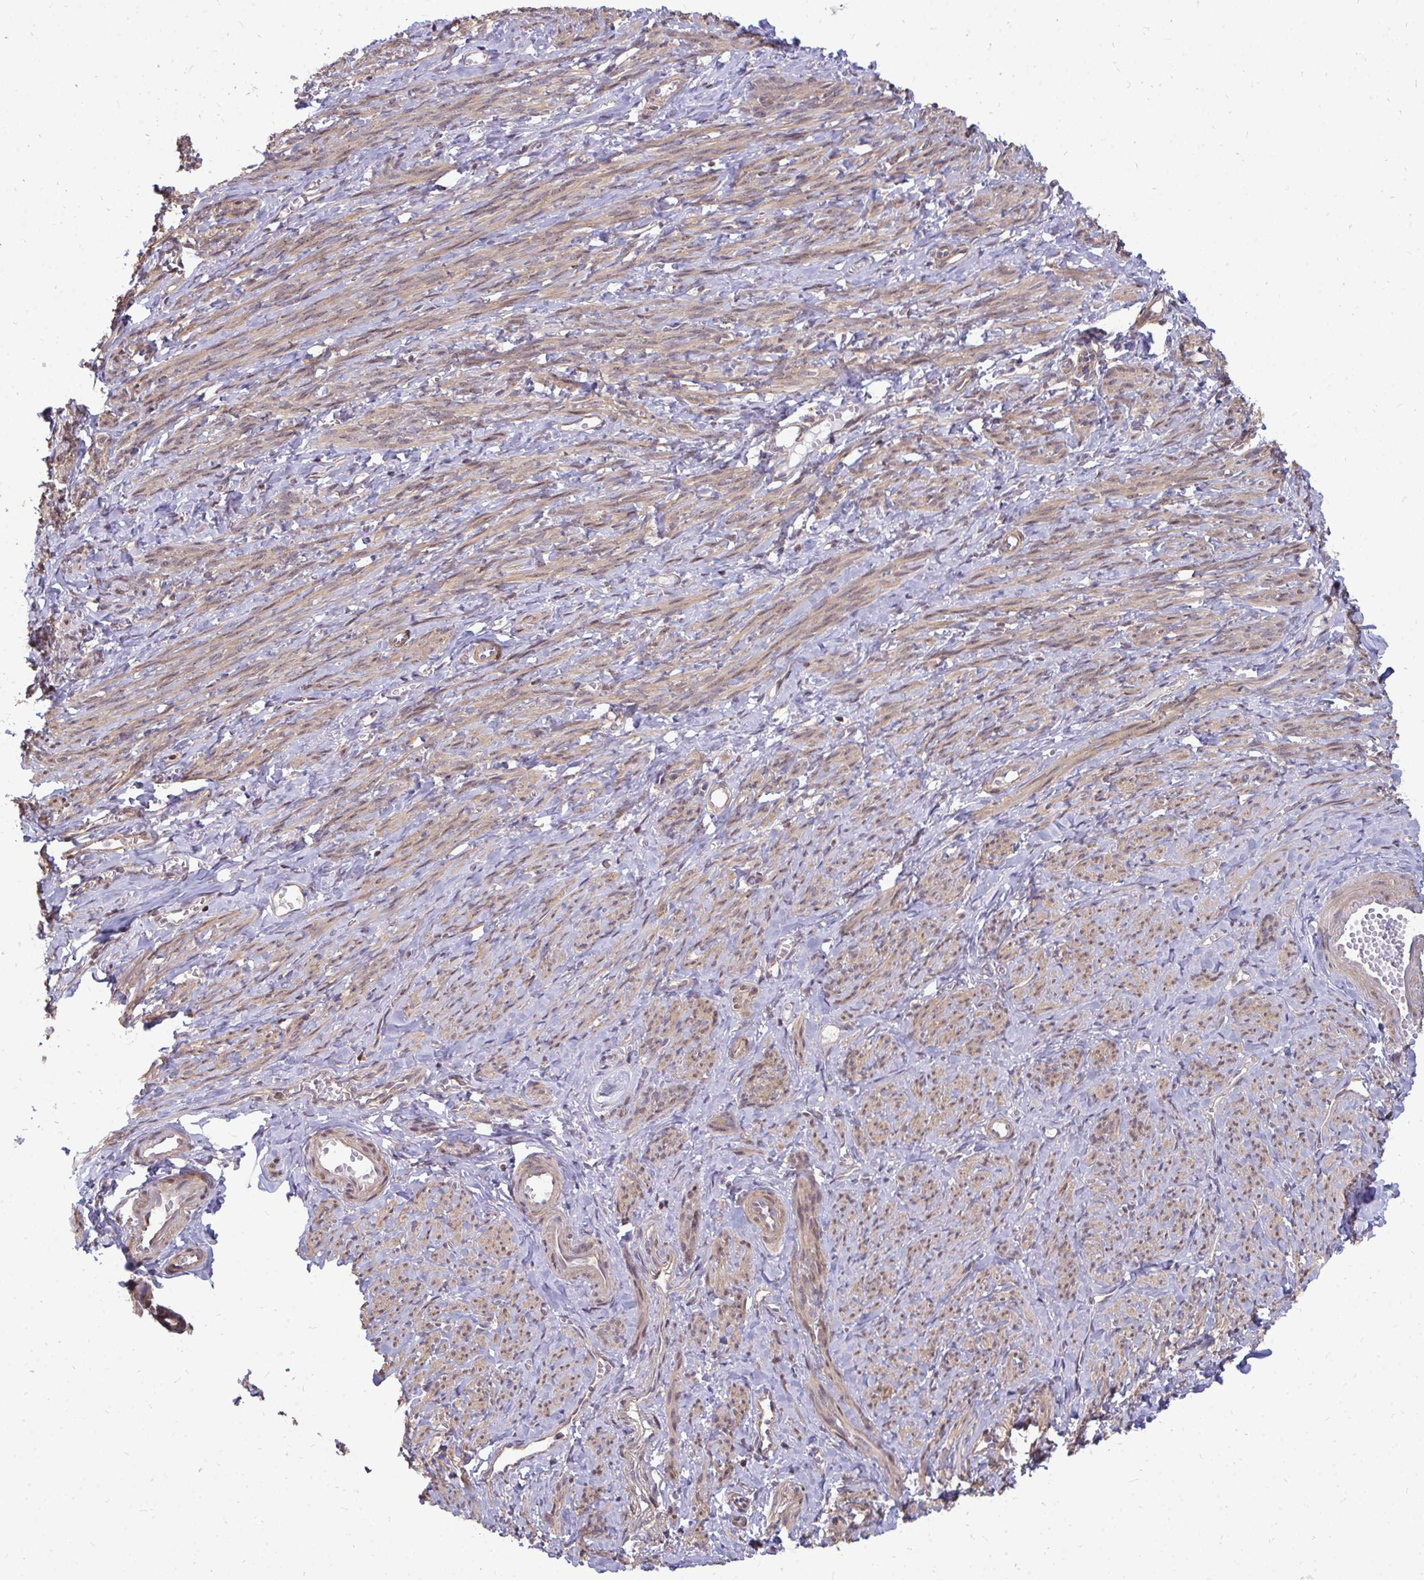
{"staining": {"intensity": "moderate", "quantity": ">75%", "location": "cytoplasmic/membranous"}, "tissue": "smooth muscle", "cell_type": "Smooth muscle cells", "image_type": "normal", "snomed": [{"axis": "morphology", "description": "Normal tissue, NOS"}, {"axis": "topography", "description": "Smooth muscle"}], "caption": "Normal smooth muscle exhibits moderate cytoplasmic/membranous expression in about >75% of smooth muscle cells.", "gene": "DNAJA2", "patient": {"sex": "female", "age": 65}}